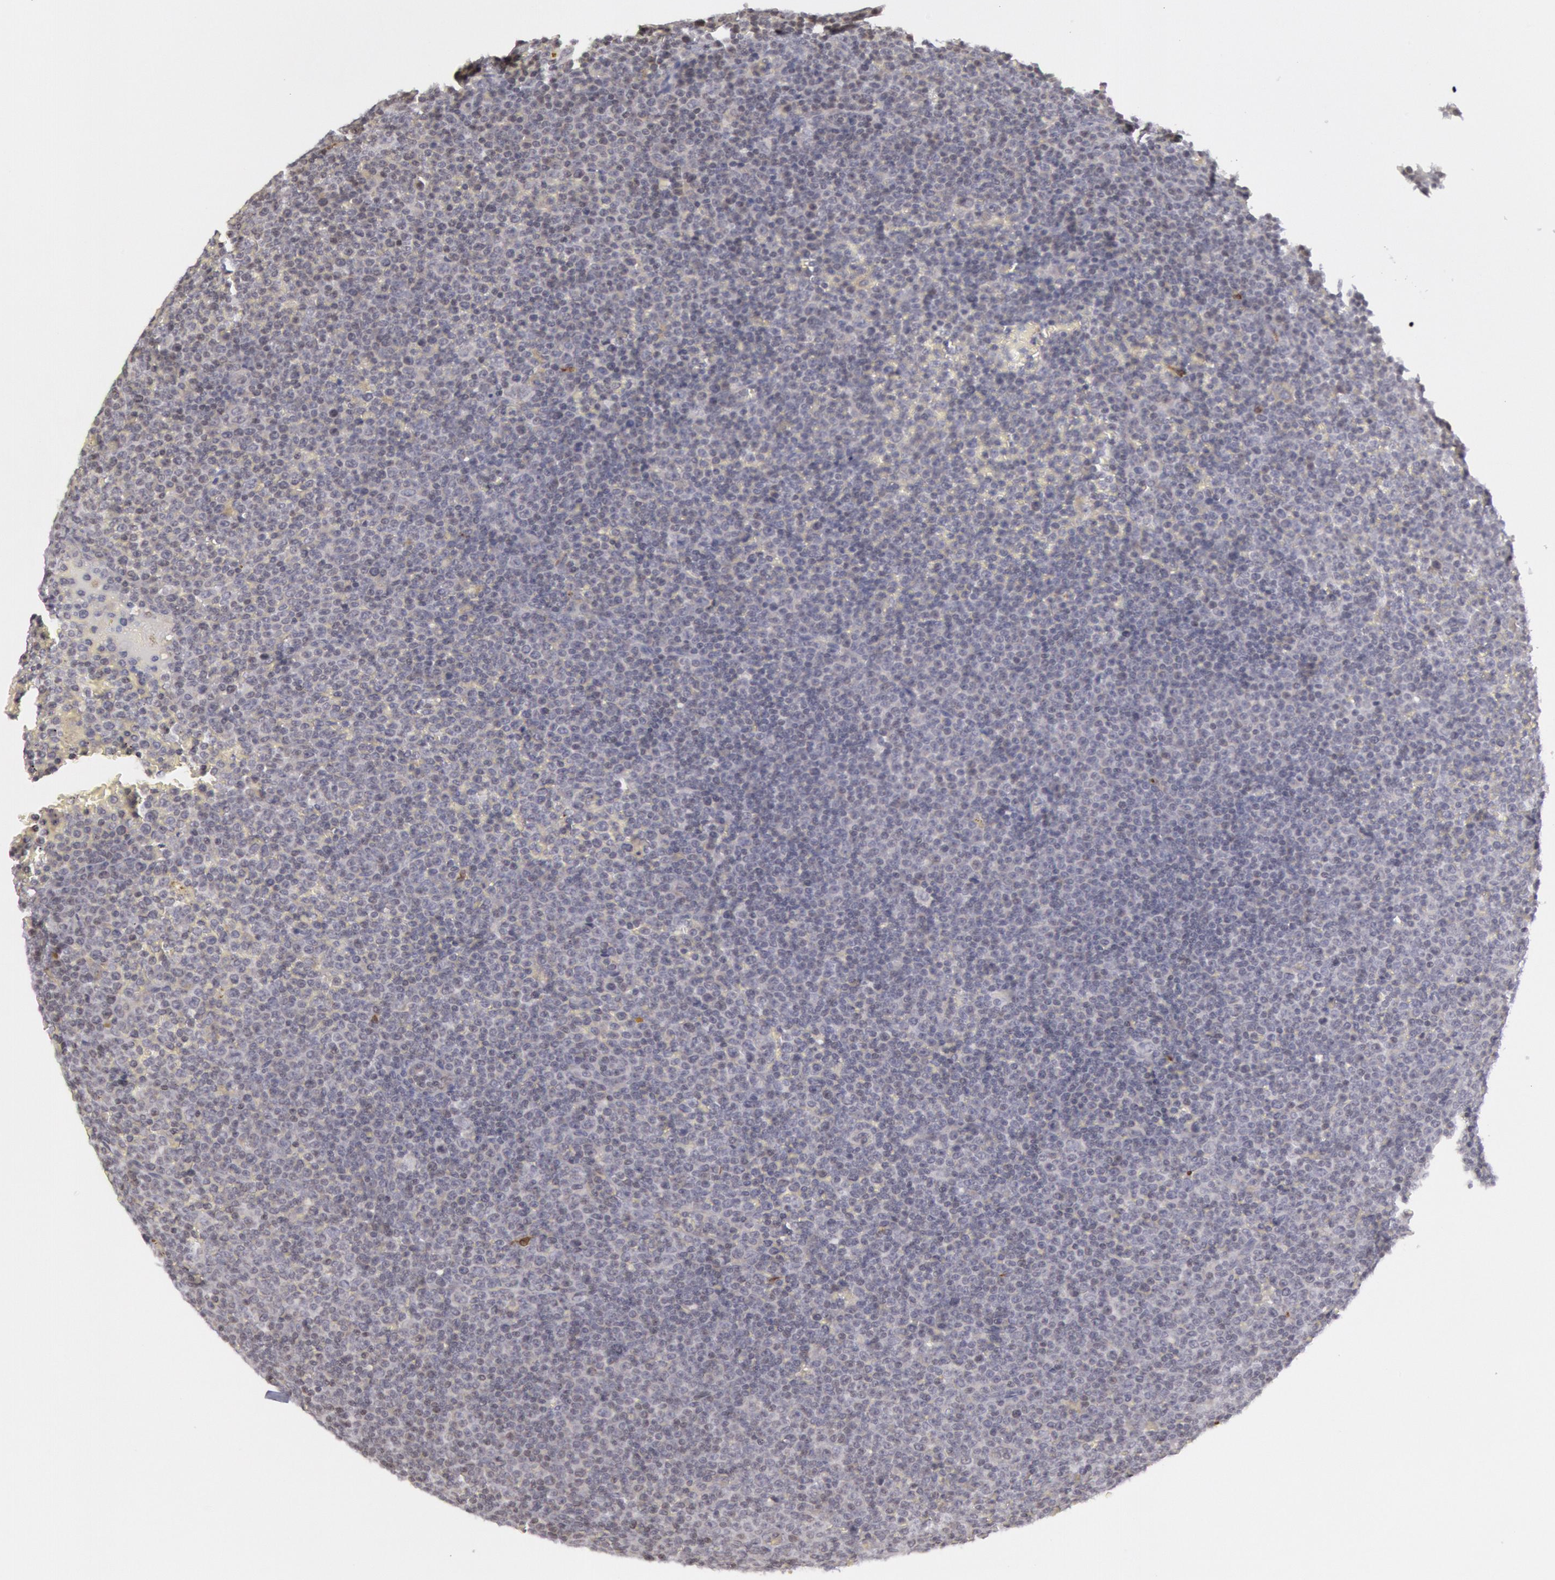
{"staining": {"intensity": "negative", "quantity": "none", "location": "none"}, "tissue": "lymphoma", "cell_type": "Tumor cells", "image_type": "cancer", "snomed": [{"axis": "morphology", "description": "Malignant lymphoma, non-Hodgkin's type, Low grade"}, {"axis": "topography", "description": "Lymph node"}], "caption": "This is an immunohistochemistry photomicrograph of human lymphoma. There is no staining in tumor cells.", "gene": "PTGS2", "patient": {"sex": "male", "age": 50}}